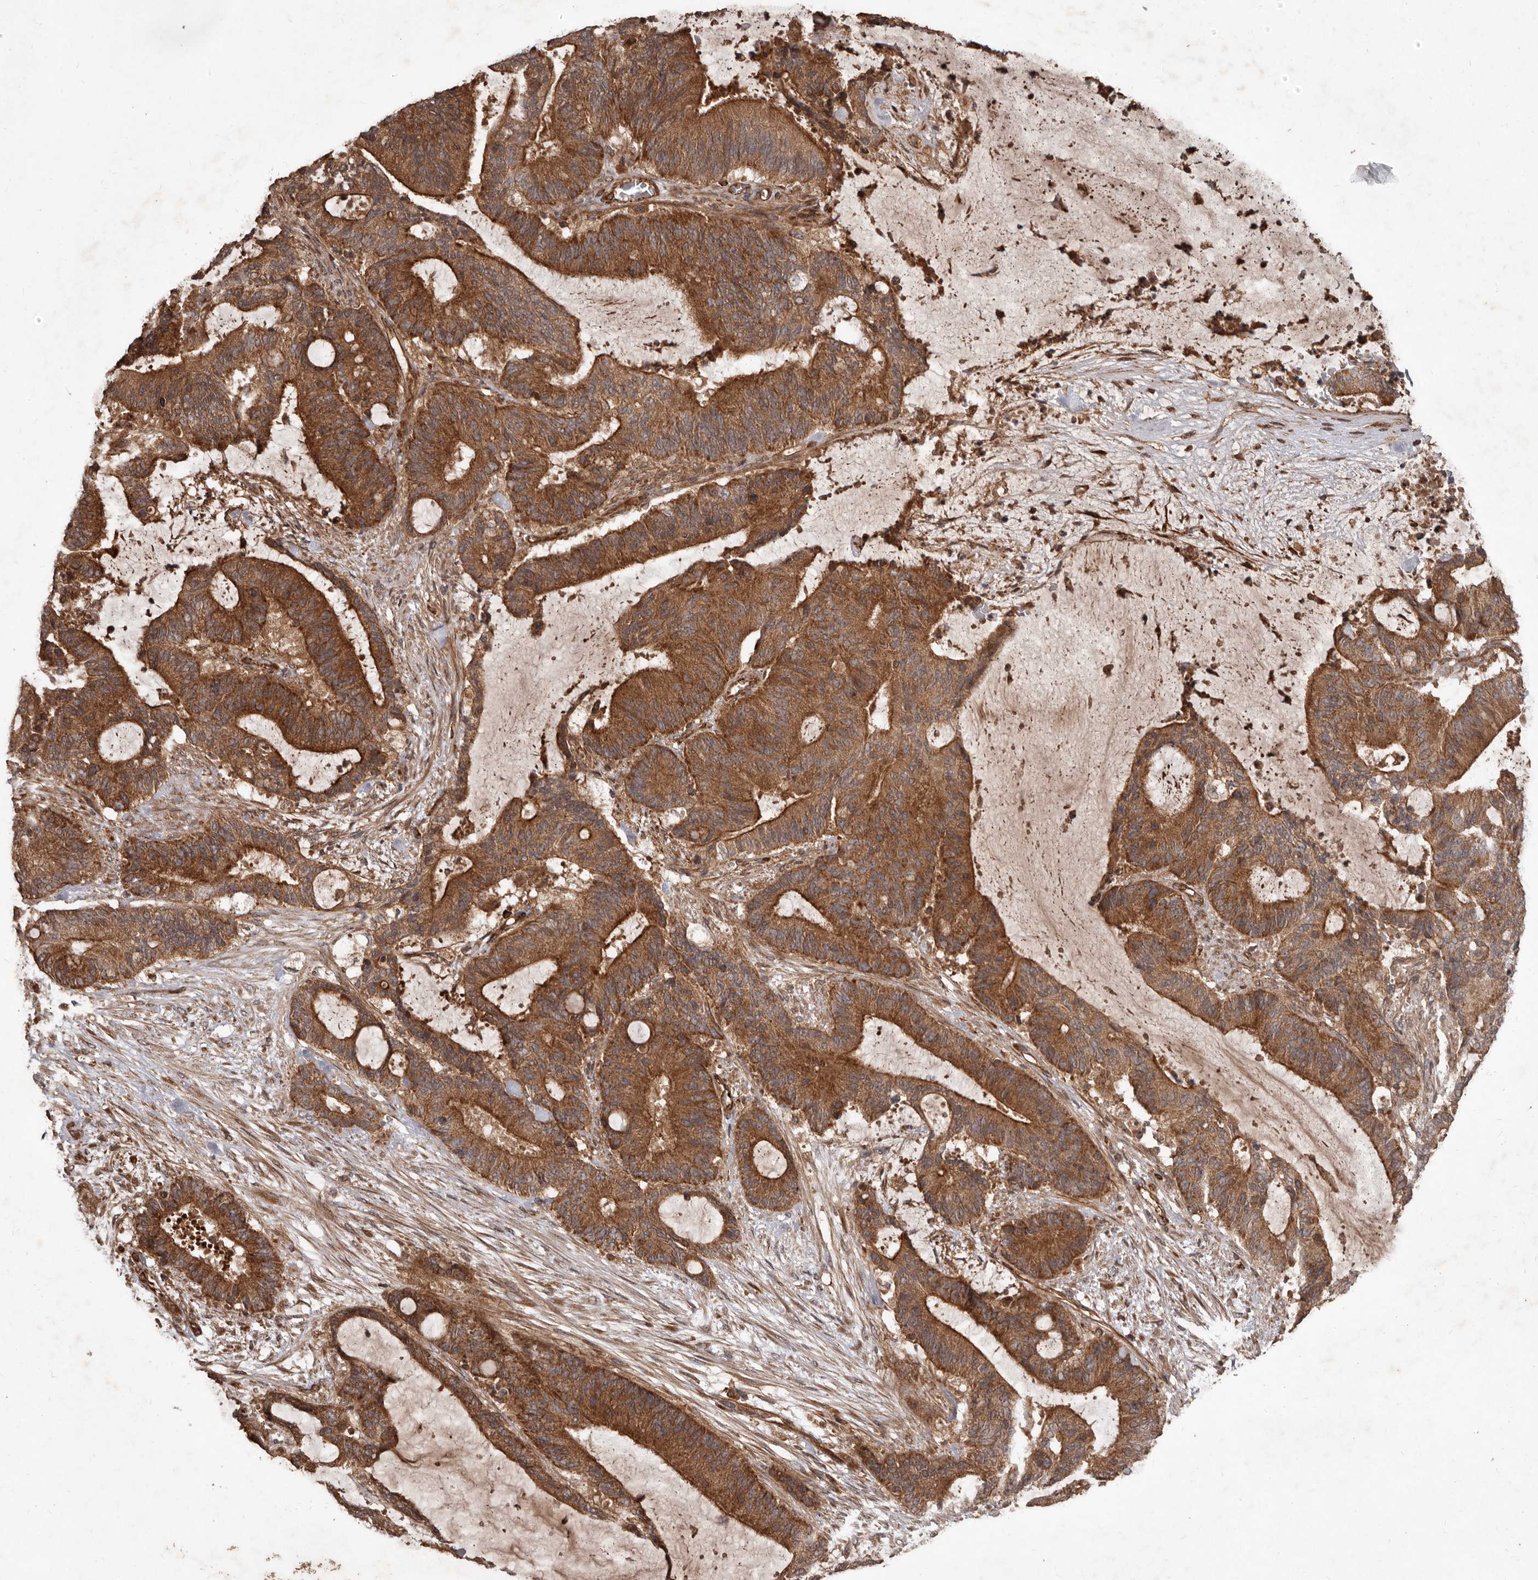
{"staining": {"intensity": "moderate", "quantity": ">75%", "location": "cytoplasmic/membranous"}, "tissue": "liver cancer", "cell_type": "Tumor cells", "image_type": "cancer", "snomed": [{"axis": "morphology", "description": "Normal tissue, NOS"}, {"axis": "morphology", "description": "Cholangiocarcinoma"}, {"axis": "topography", "description": "Liver"}, {"axis": "topography", "description": "Peripheral nerve tissue"}], "caption": "Protein analysis of liver cholangiocarcinoma tissue reveals moderate cytoplasmic/membranous staining in about >75% of tumor cells.", "gene": "STK36", "patient": {"sex": "female", "age": 73}}